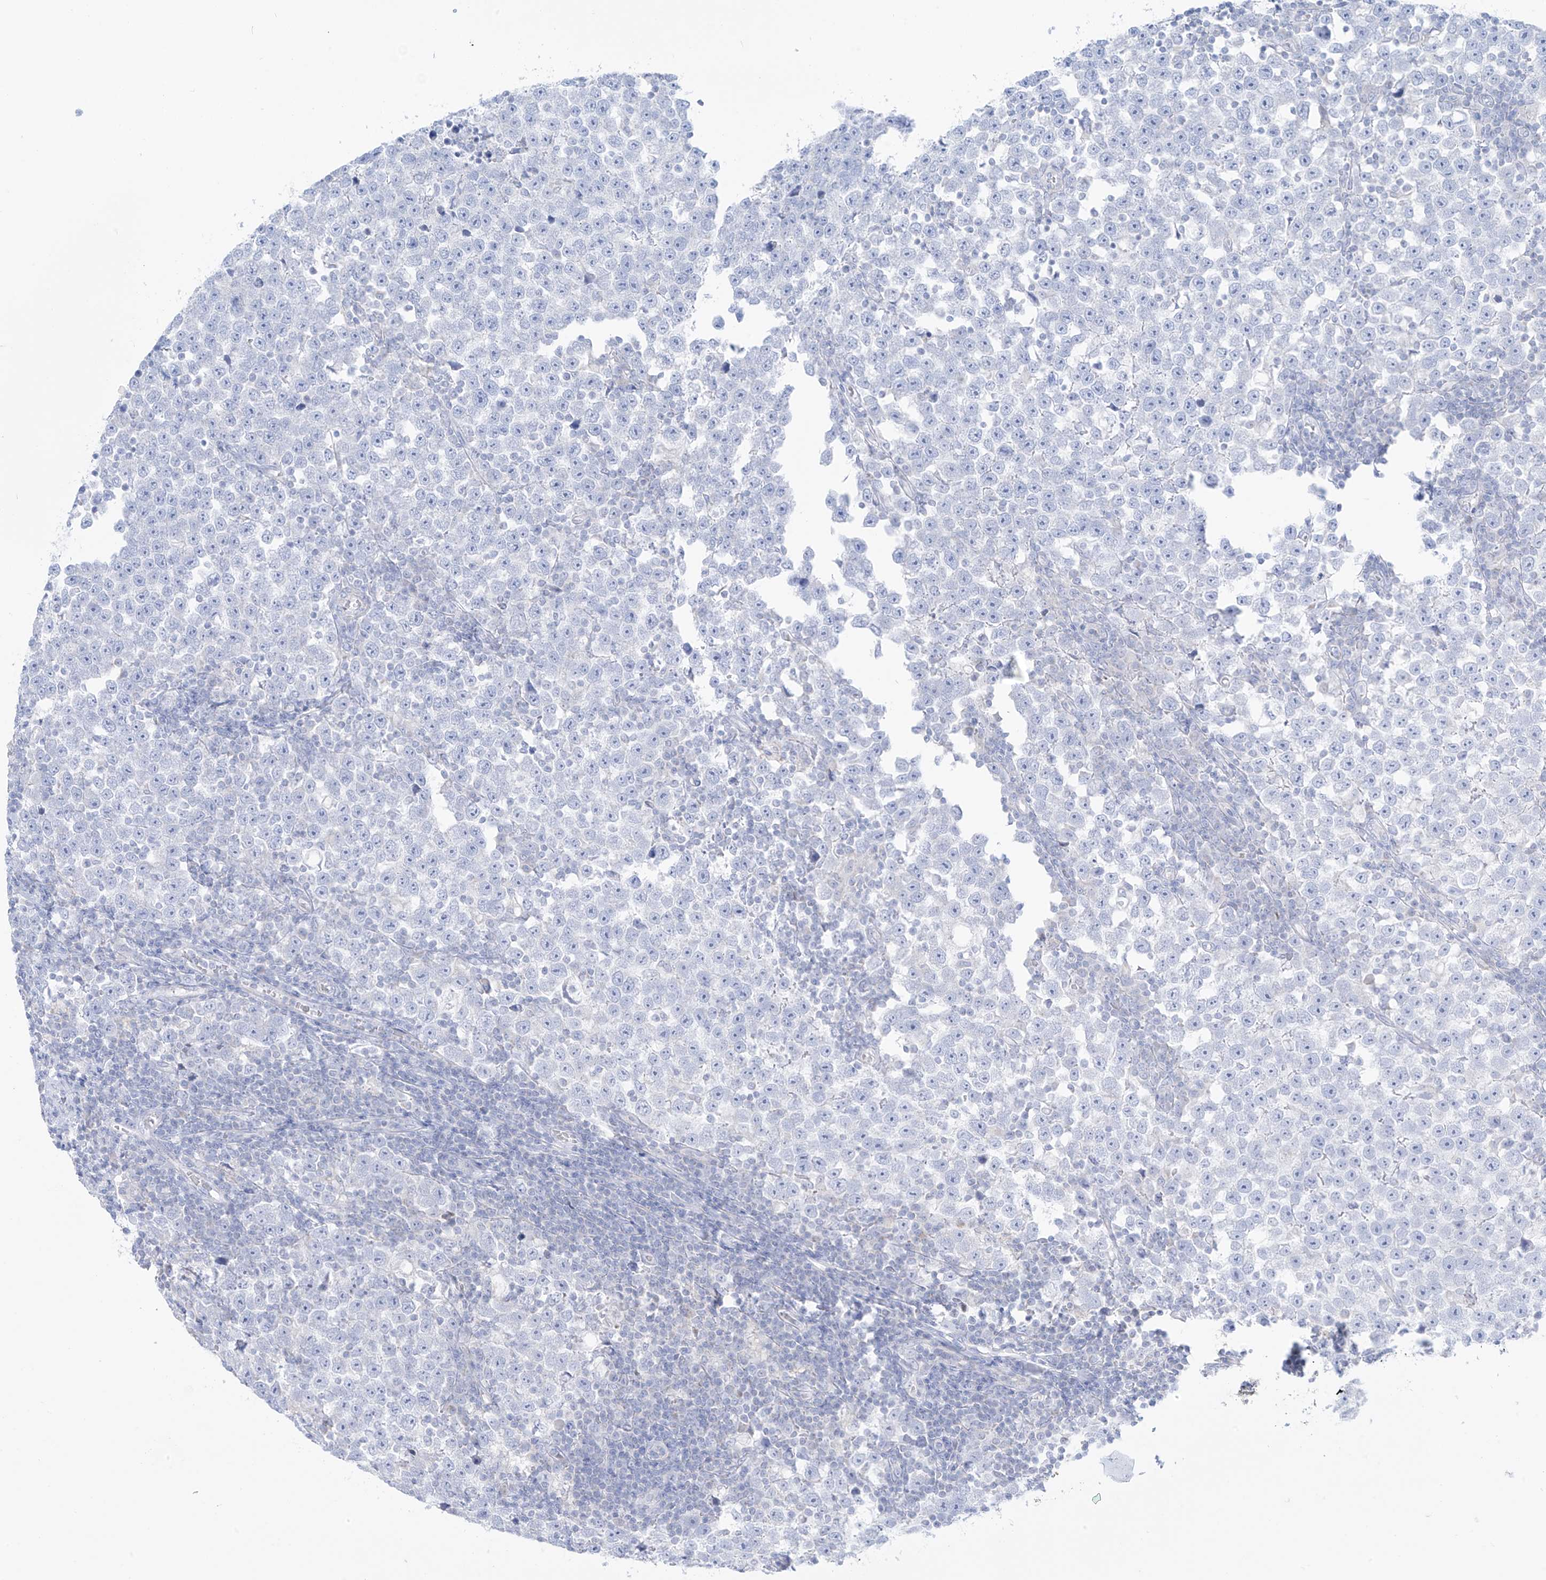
{"staining": {"intensity": "negative", "quantity": "none", "location": "none"}, "tissue": "testis cancer", "cell_type": "Tumor cells", "image_type": "cancer", "snomed": [{"axis": "morphology", "description": "Normal tissue, NOS"}, {"axis": "morphology", "description": "Seminoma, NOS"}, {"axis": "topography", "description": "Testis"}], "caption": "Testis cancer (seminoma) was stained to show a protein in brown. There is no significant positivity in tumor cells.", "gene": "SLC26A3", "patient": {"sex": "male", "age": 43}}